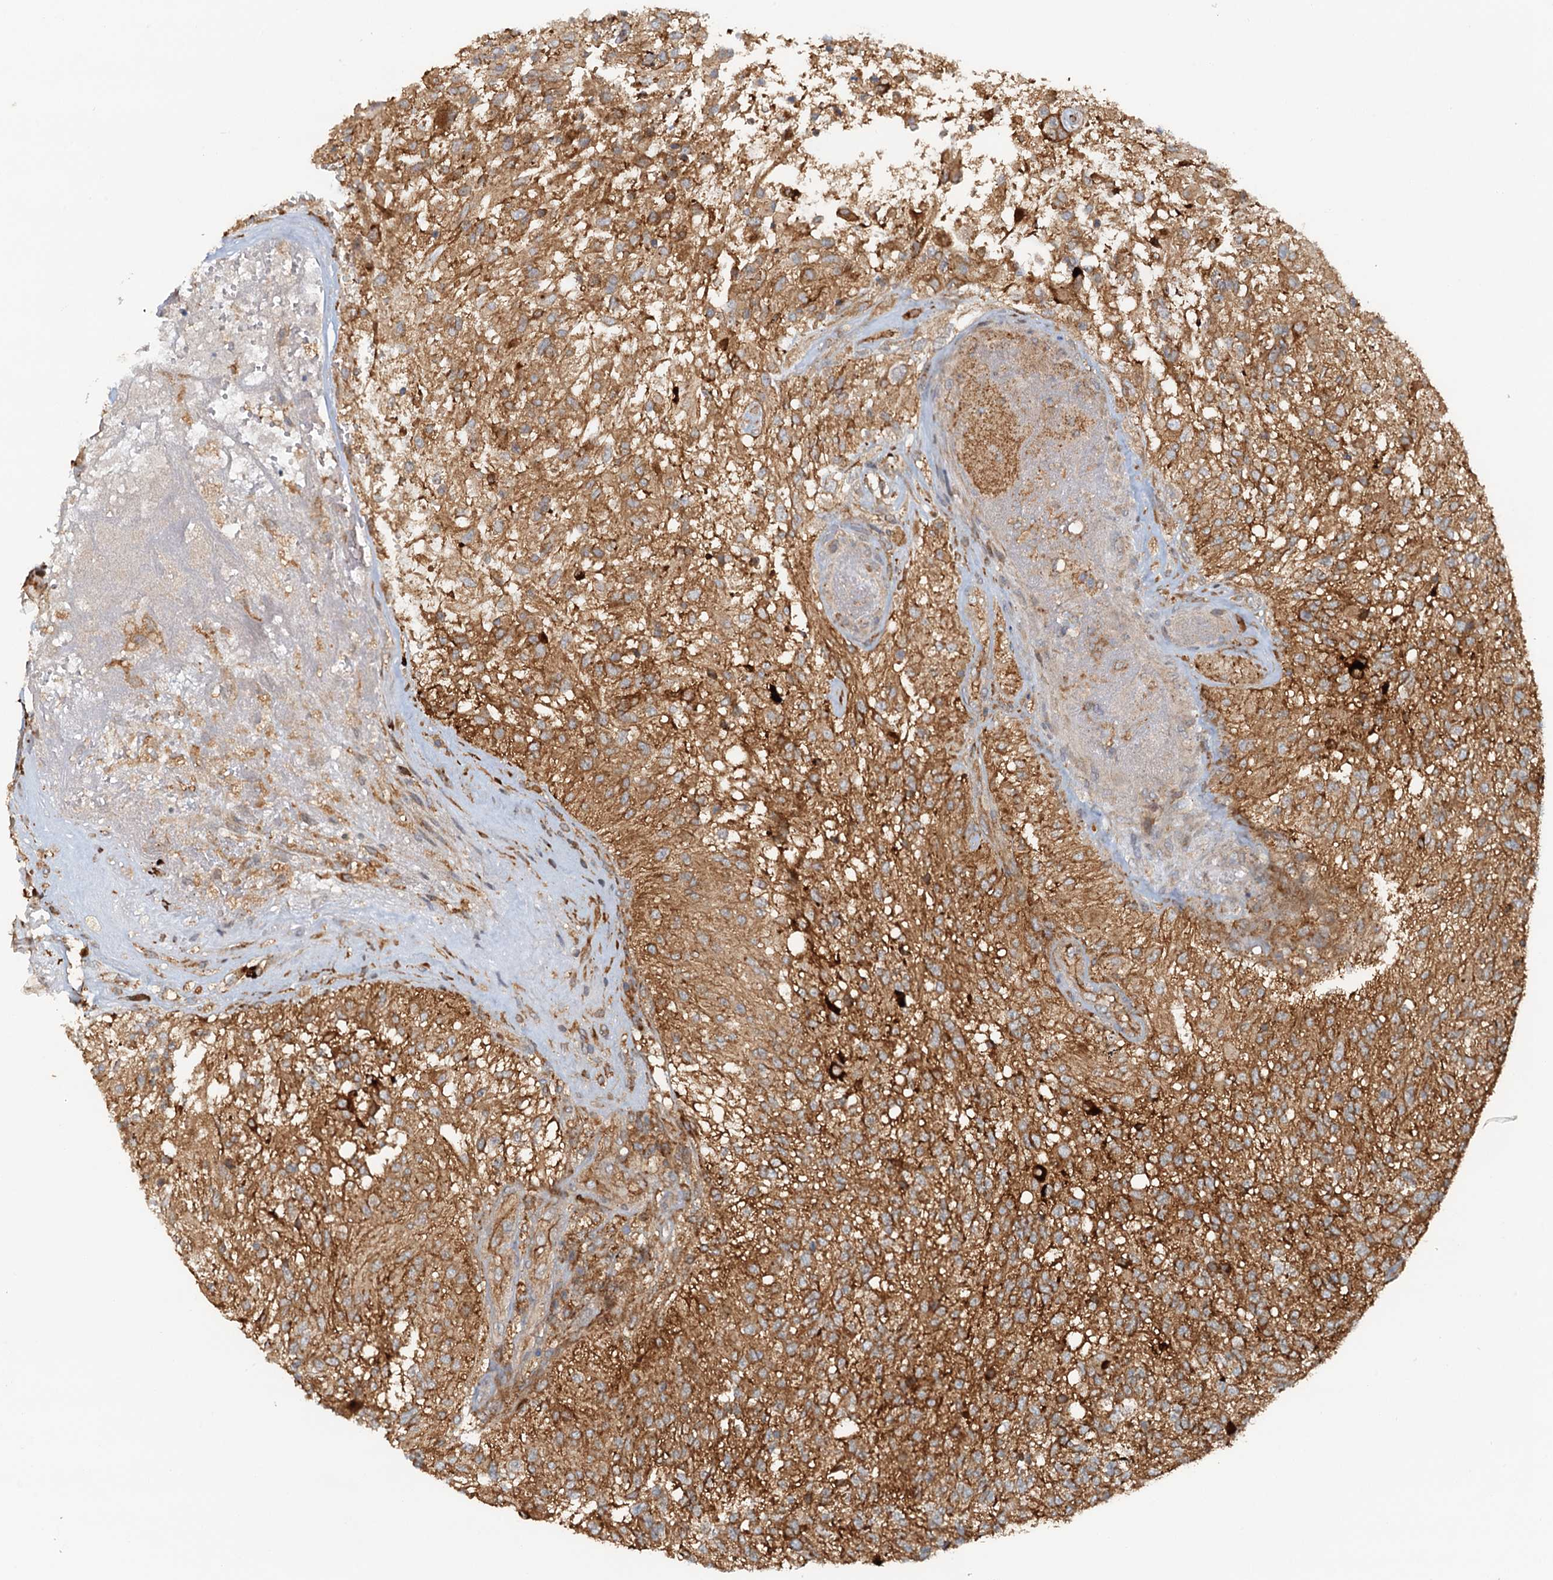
{"staining": {"intensity": "moderate", "quantity": "25%-75%", "location": "cytoplasmic/membranous"}, "tissue": "glioma", "cell_type": "Tumor cells", "image_type": "cancer", "snomed": [{"axis": "morphology", "description": "Glioma, malignant, High grade"}, {"axis": "topography", "description": "Brain"}], "caption": "A medium amount of moderate cytoplasmic/membranous positivity is seen in about 25%-75% of tumor cells in malignant high-grade glioma tissue.", "gene": "NIPAL3", "patient": {"sex": "male", "age": 56}}